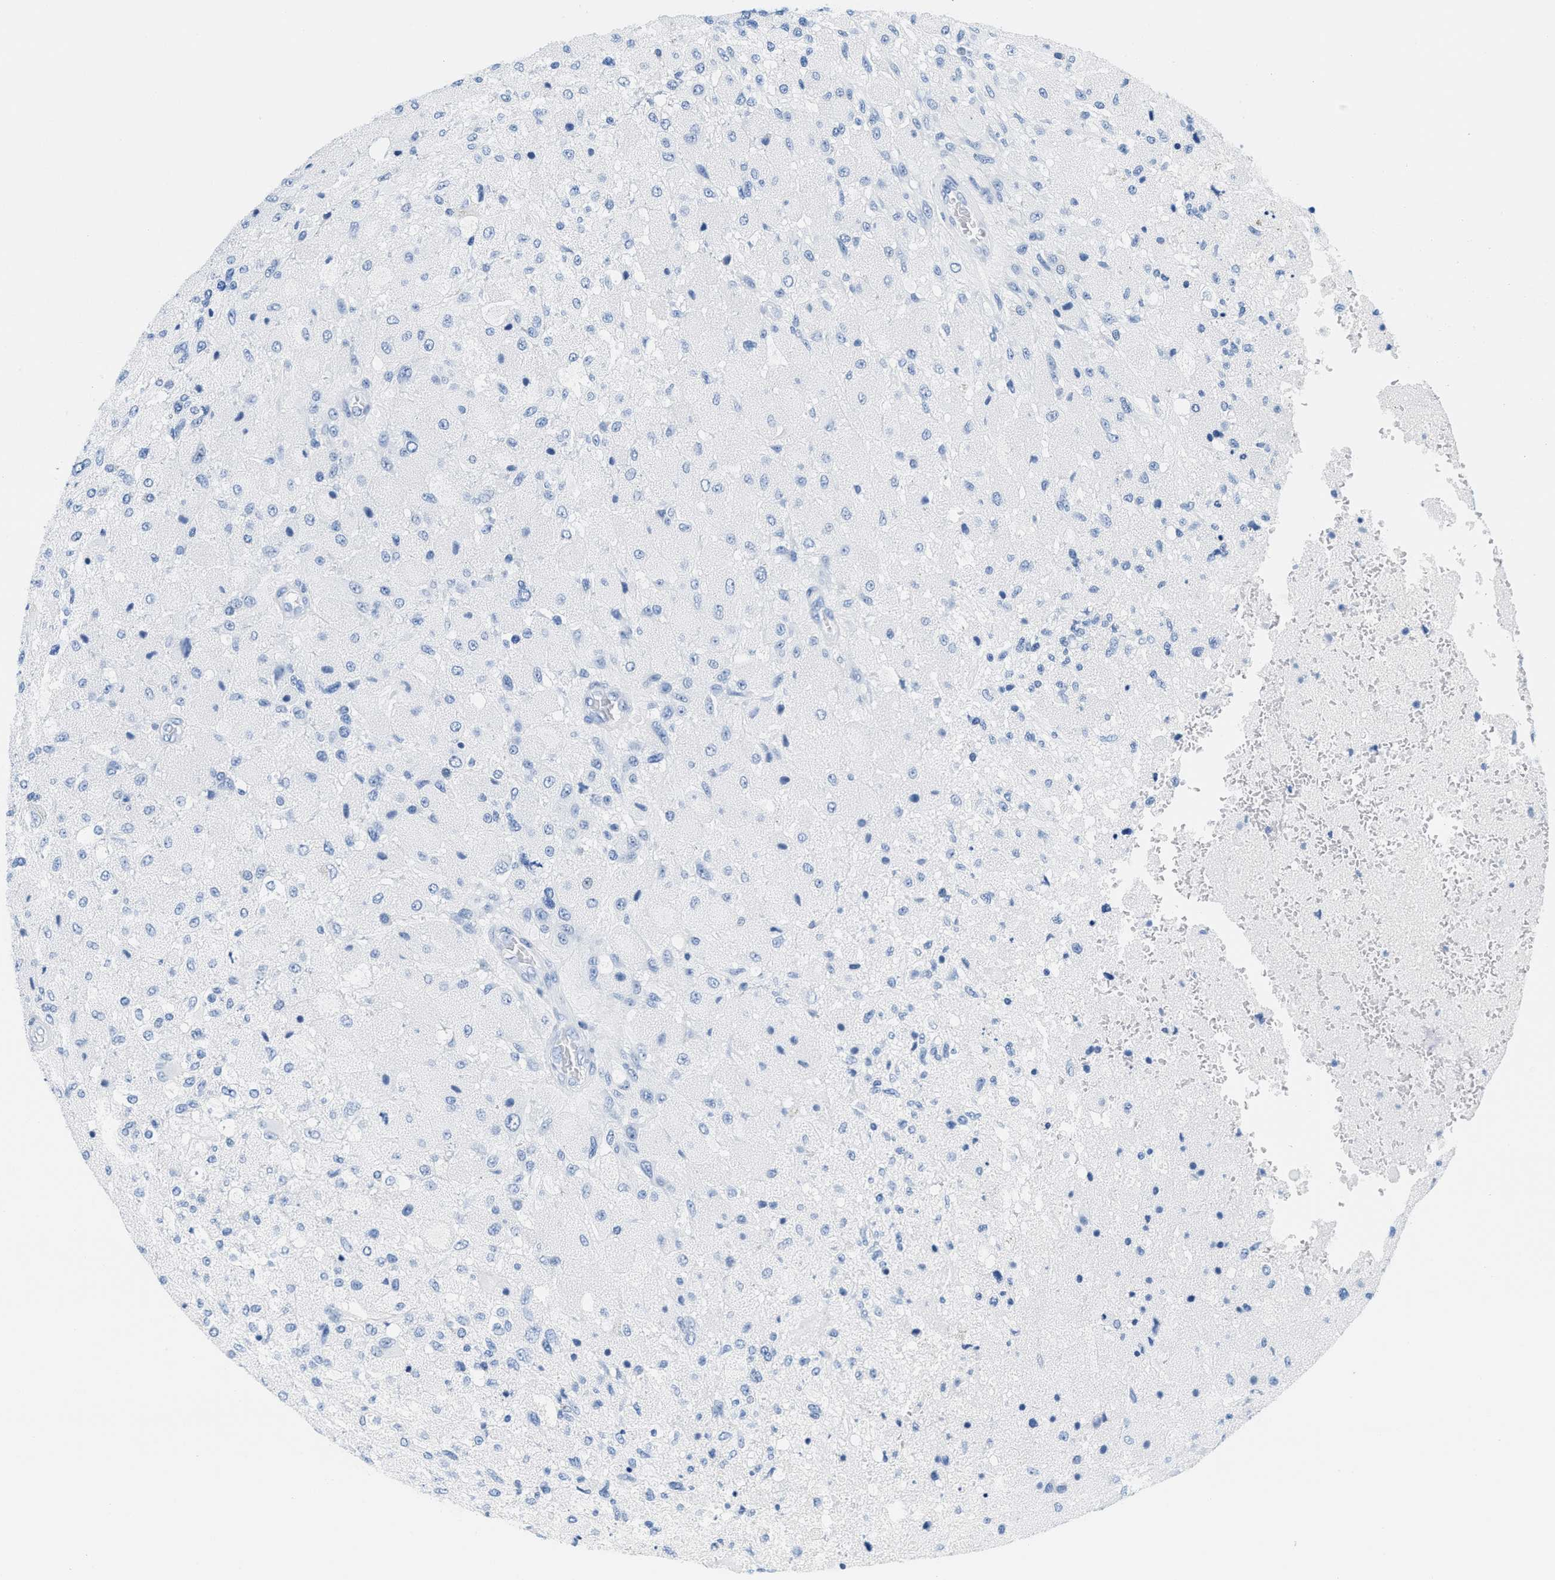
{"staining": {"intensity": "negative", "quantity": "none", "location": "none"}, "tissue": "glioma", "cell_type": "Tumor cells", "image_type": "cancer", "snomed": [{"axis": "morphology", "description": "Normal tissue, NOS"}, {"axis": "morphology", "description": "Glioma, malignant, High grade"}, {"axis": "topography", "description": "Cerebral cortex"}], "caption": "Protein analysis of malignant glioma (high-grade) demonstrates no significant expression in tumor cells.", "gene": "GSN", "patient": {"sex": "male", "age": 77}}